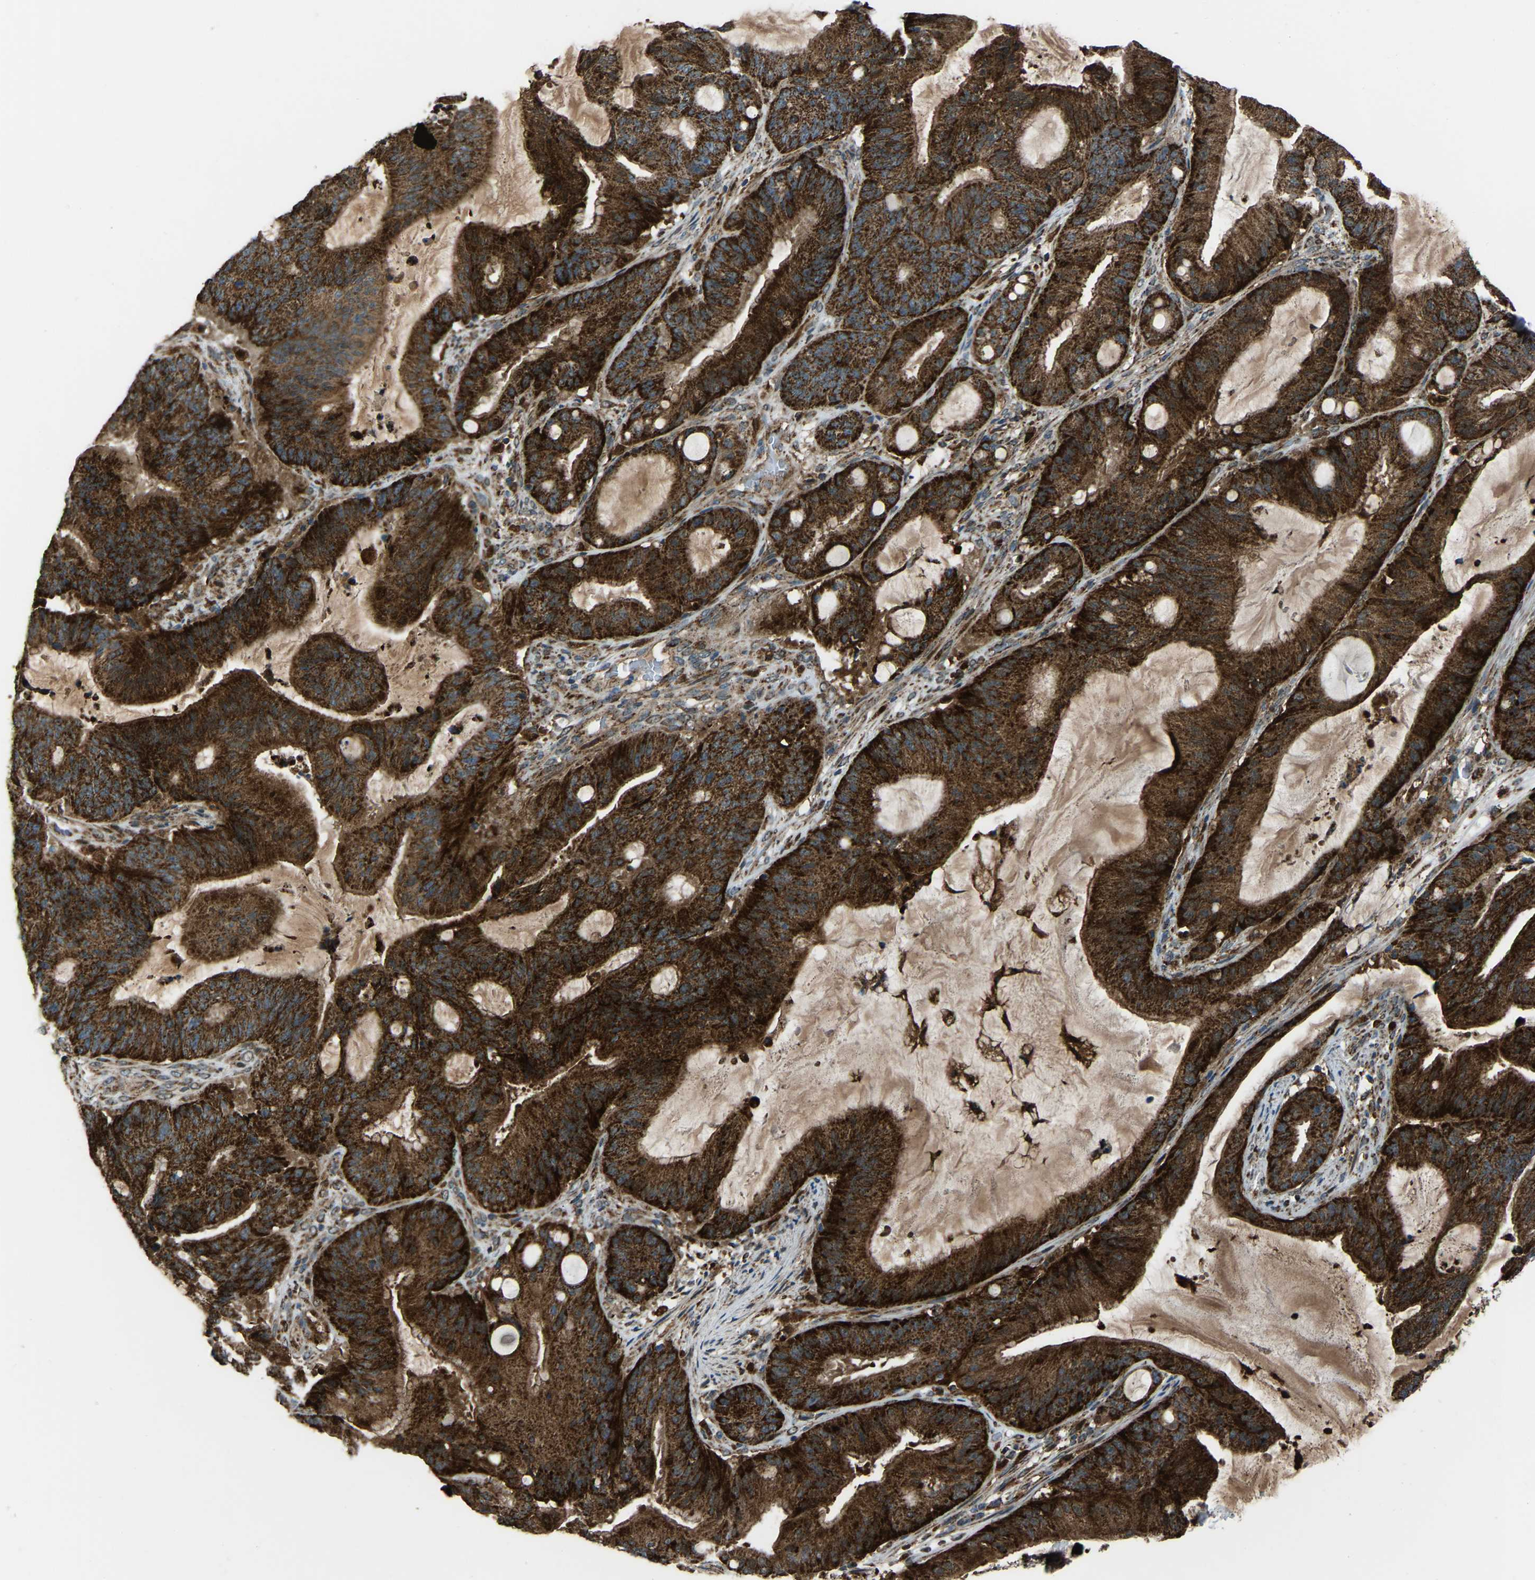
{"staining": {"intensity": "strong", "quantity": ">75%", "location": "cytoplasmic/membranous"}, "tissue": "liver cancer", "cell_type": "Tumor cells", "image_type": "cancer", "snomed": [{"axis": "morphology", "description": "Normal tissue, NOS"}, {"axis": "morphology", "description": "Cholangiocarcinoma"}, {"axis": "topography", "description": "Liver"}, {"axis": "topography", "description": "Peripheral nerve tissue"}], "caption": "Liver cancer (cholangiocarcinoma) tissue reveals strong cytoplasmic/membranous expression in about >75% of tumor cells, visualized by immunohistochemistry. The staining was performed using DAB, with brown indicating positive protein expression. Nuclei are stained blue with hematoxylin.", "gene": "AKR1A1", "patient": {"sex": "female", "age": 73}}